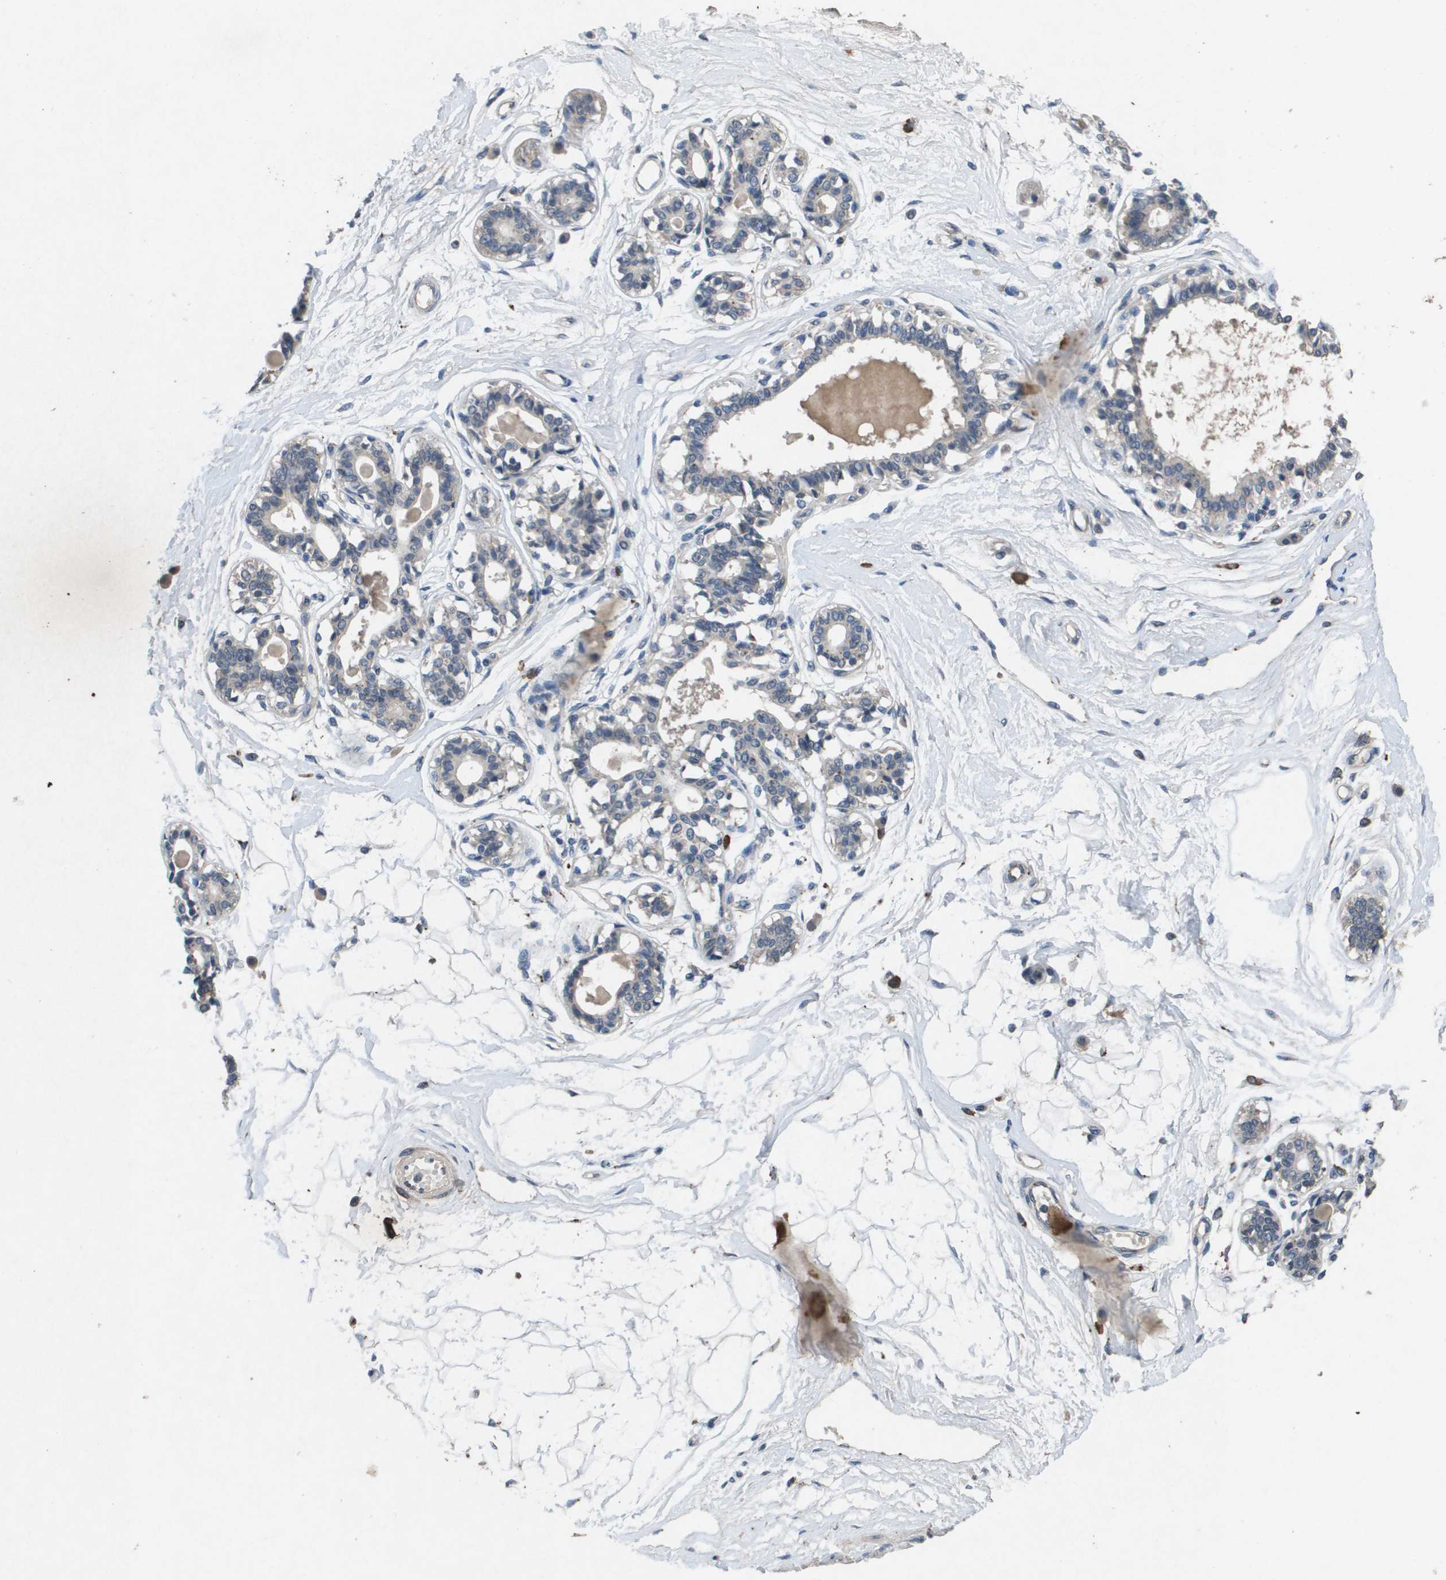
{"staining": {"intensity": "negative", "quantity": "none", "location": "none"}, "tissue": "breast", "cell_type": "Adipocytes", "image_type": "normal", "snomed": [{"axis": "morphology", "description": "Normal tissue, NOS"}, {"axis": "topography", "description": "Breast"}], "caption": "Immunohistochemical staining of benign human breast shows no significant staining in adipocytes.", "gene": "PROC", "patient": {"sex": "female", "age": 45}}